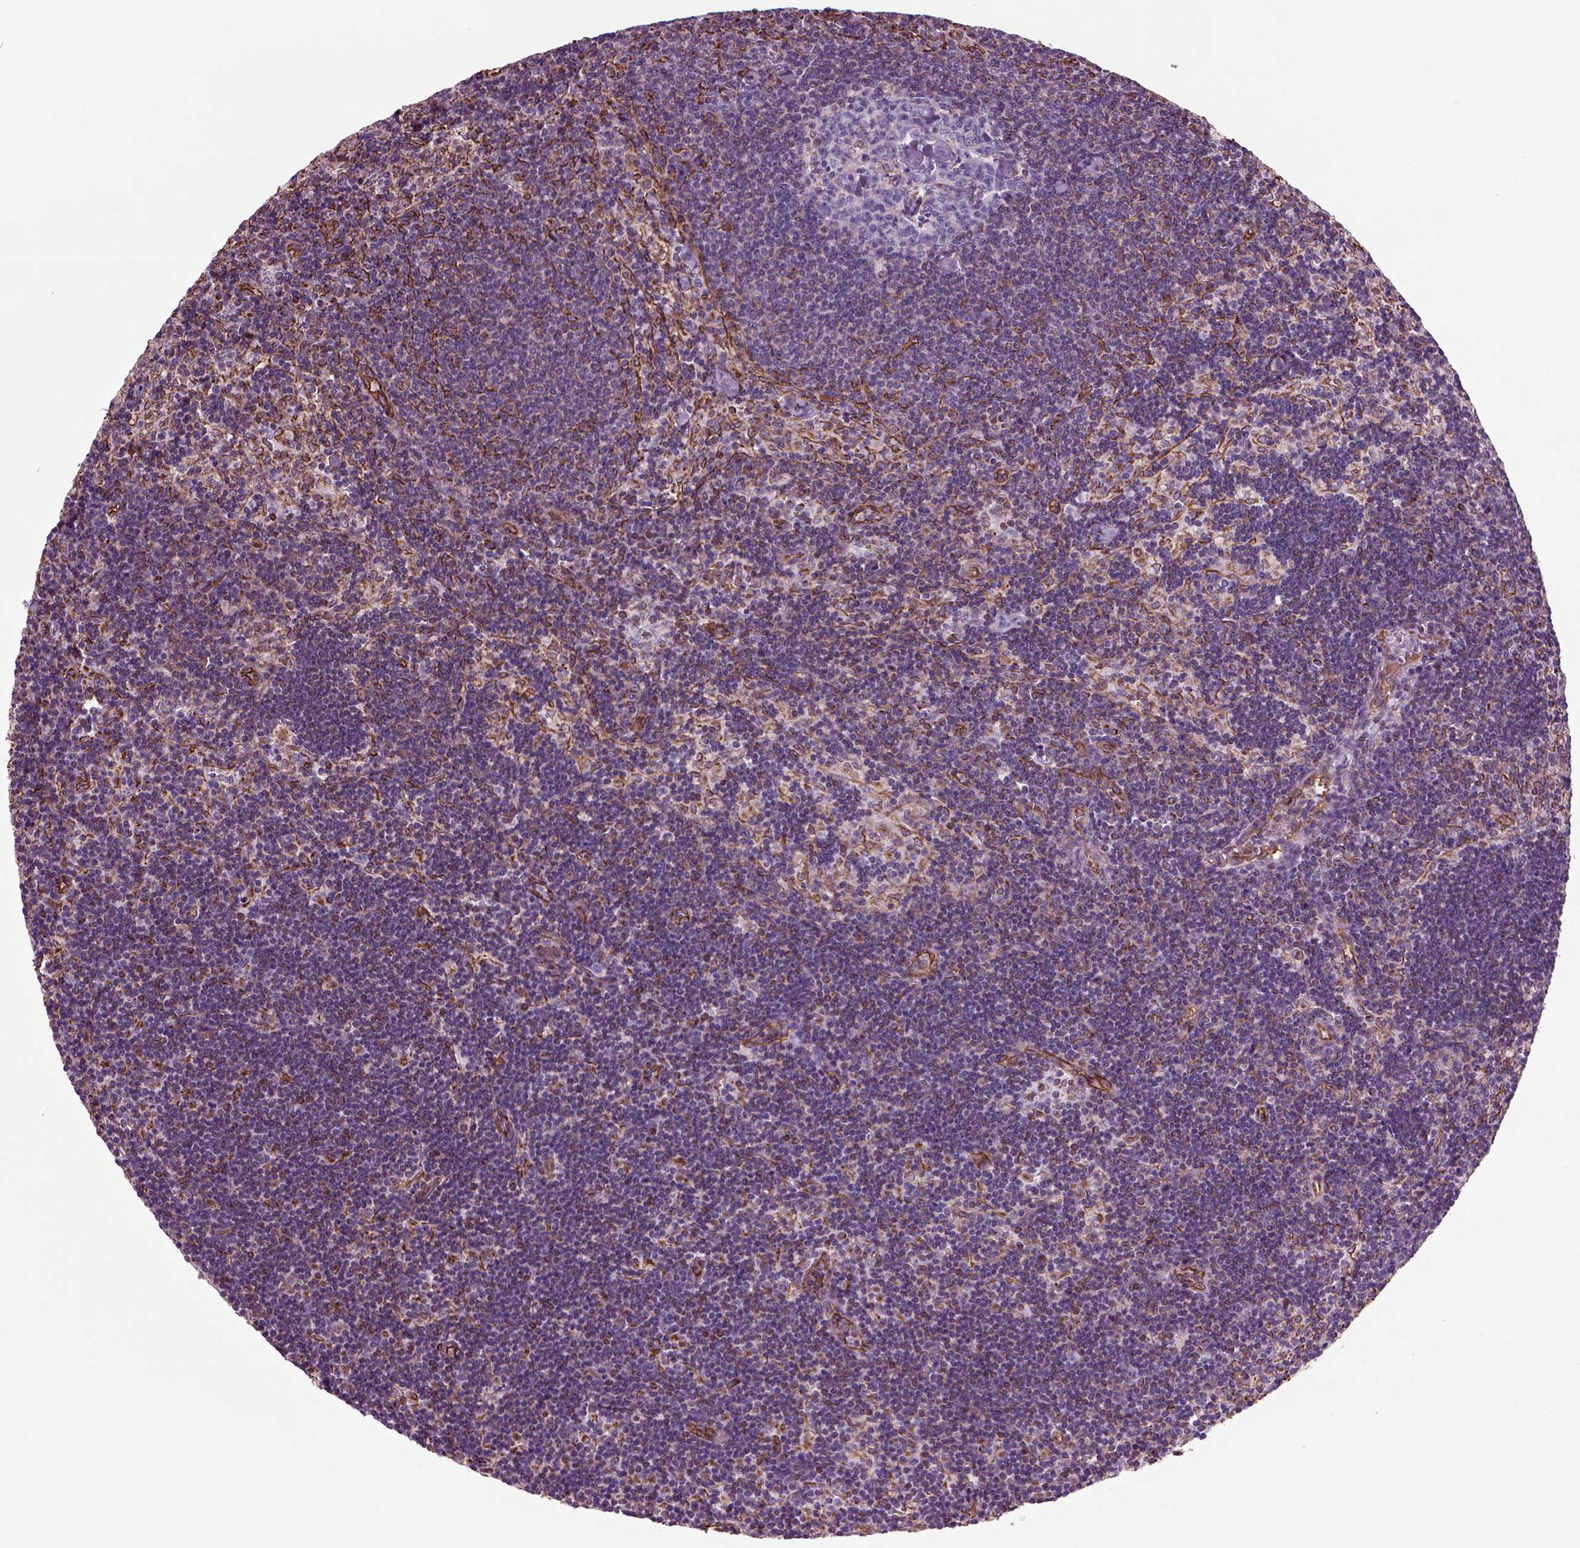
{"staining": {"intensity": "negative", "quantity": "none", "location": "none"}, "tissue": "lymph node", "cell_type": "Germinal center cells", "image_type": "normal", "snomed": [{"axis": "morphology", "description": "Normal tissue, NOS"}, {"axis": "topography", "description": "Lymph node"}], "caption": "Immunohistochemistry micrograph of benign lymph node stained for a protein (brown), which shows no staining in germinal center cells. (DAB immunohistochemistry with hematoxylin counter stain).", "gene": "ACER3", "patient": {"sex": "female", "age": 34}}